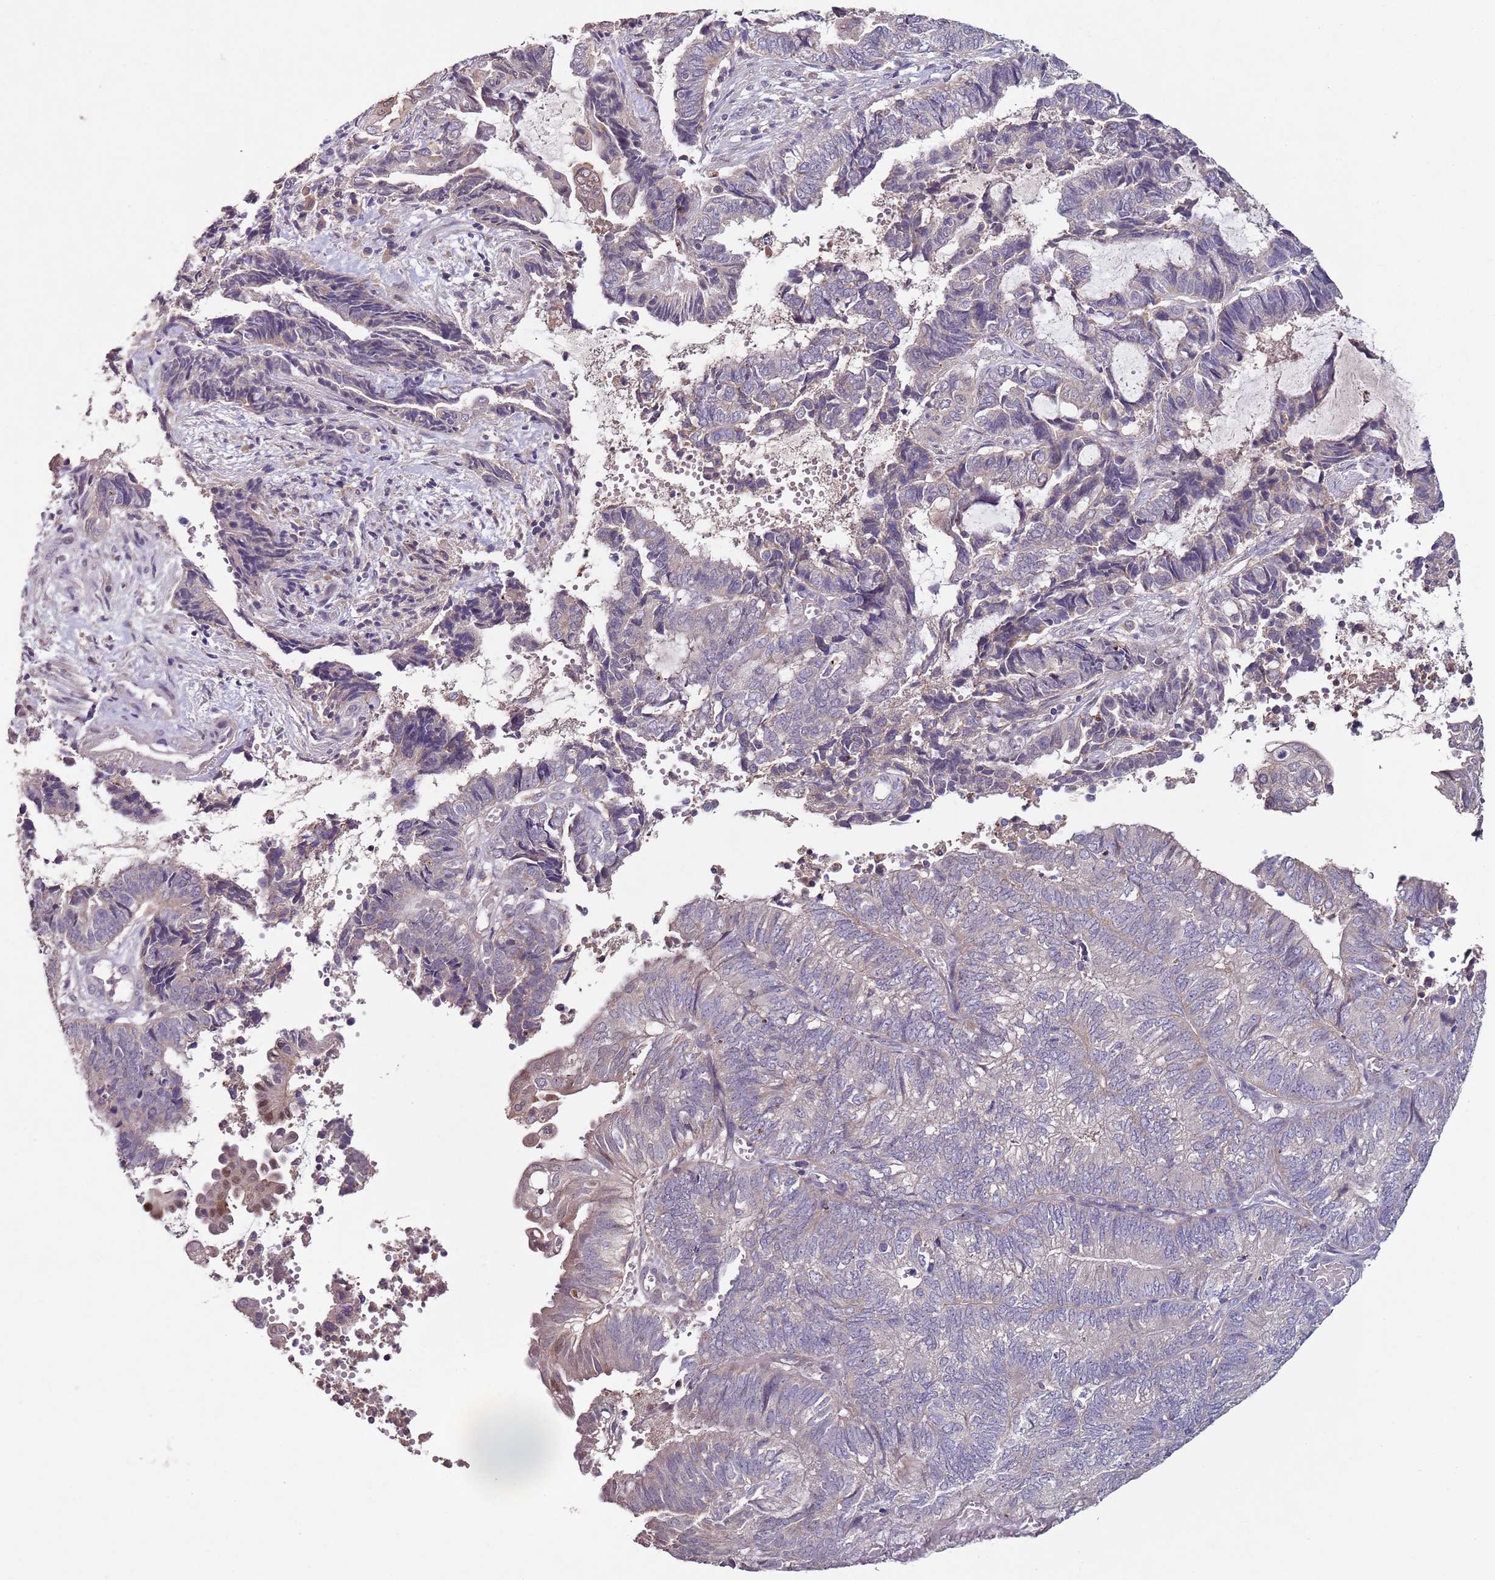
{"staining": {"intensity": "weak", "quantity": "<25%", "location": "cytoplasmic/membranous"}, "tissue": "endometrial cancer", "cell_type": "Tumor cells", "image_type": "cancer", "snomed": [{"axis": "morphology", "description": "Adenocarcinoma, NOS"}, {"axis": "topography", "description": "Uterus"}, {"axis": "topography", "description": "Endometrium"}], "caption": "This is an IHC micrograph of human endometrial cancer. There is no staining in tumor cells.", "gene": "NRDE2", "patient": {"sex": "female", "age": 70}}